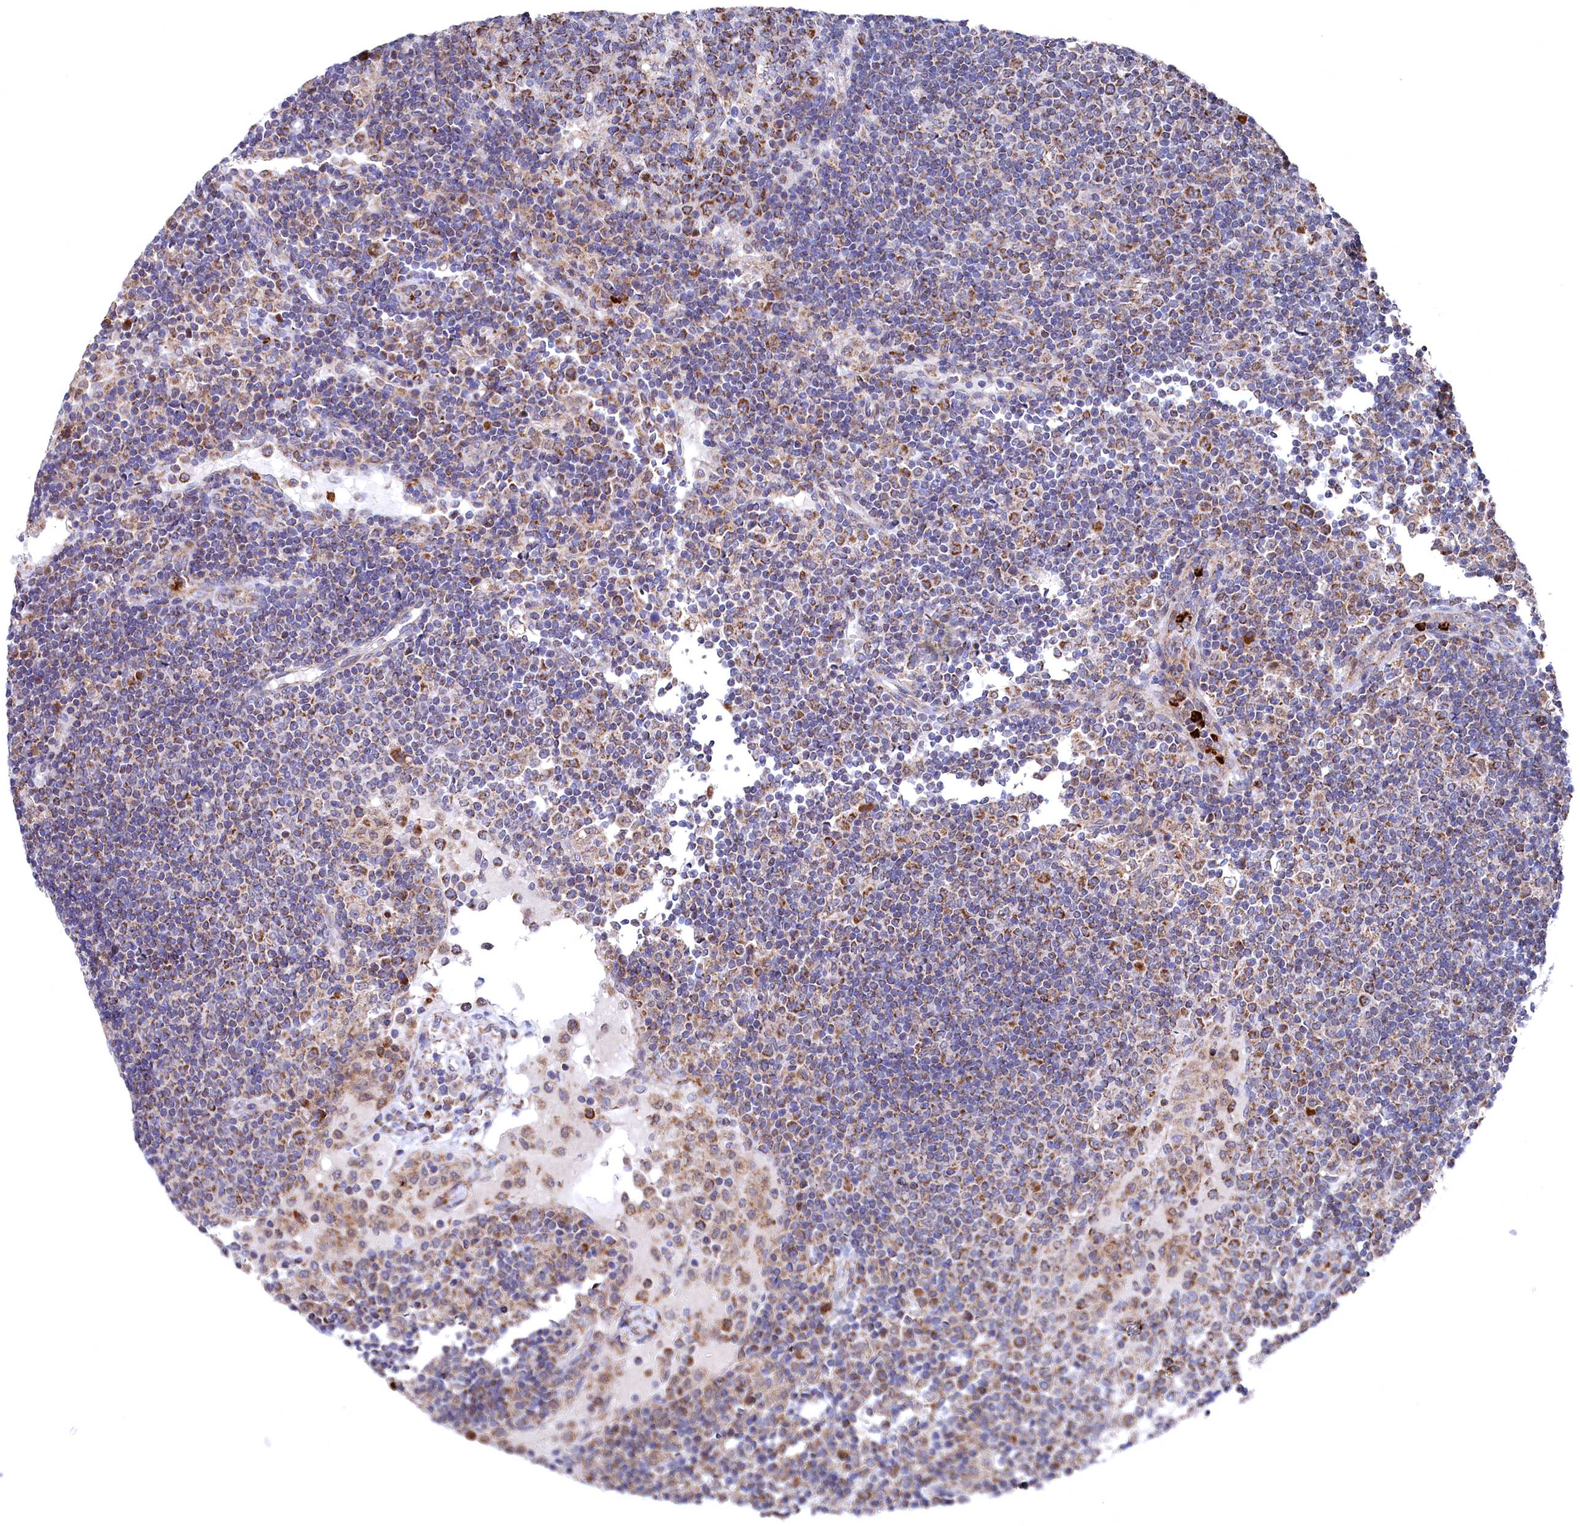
{"staining": {"intensity": "moderate", "quantity": "<25%", "location": "cytoplasmic/membranous"}, "tissue": "lymph node", "cell_type": "Non-germinal center cells", "image_type": "normal", "snomed": [{"axis": "morphology", "description": "Normal tissue, NOS"}, {"axis": "topography", "description": "Lymph node"}], "caption": "Human lymph node stained for a protein (brown) displays moderate cytoplasmic/membranous positive staining in approximately <25% of non-germinal center cells.", "gene": "CHCHD1", "patient": {"sex": "female", "age": 53}}